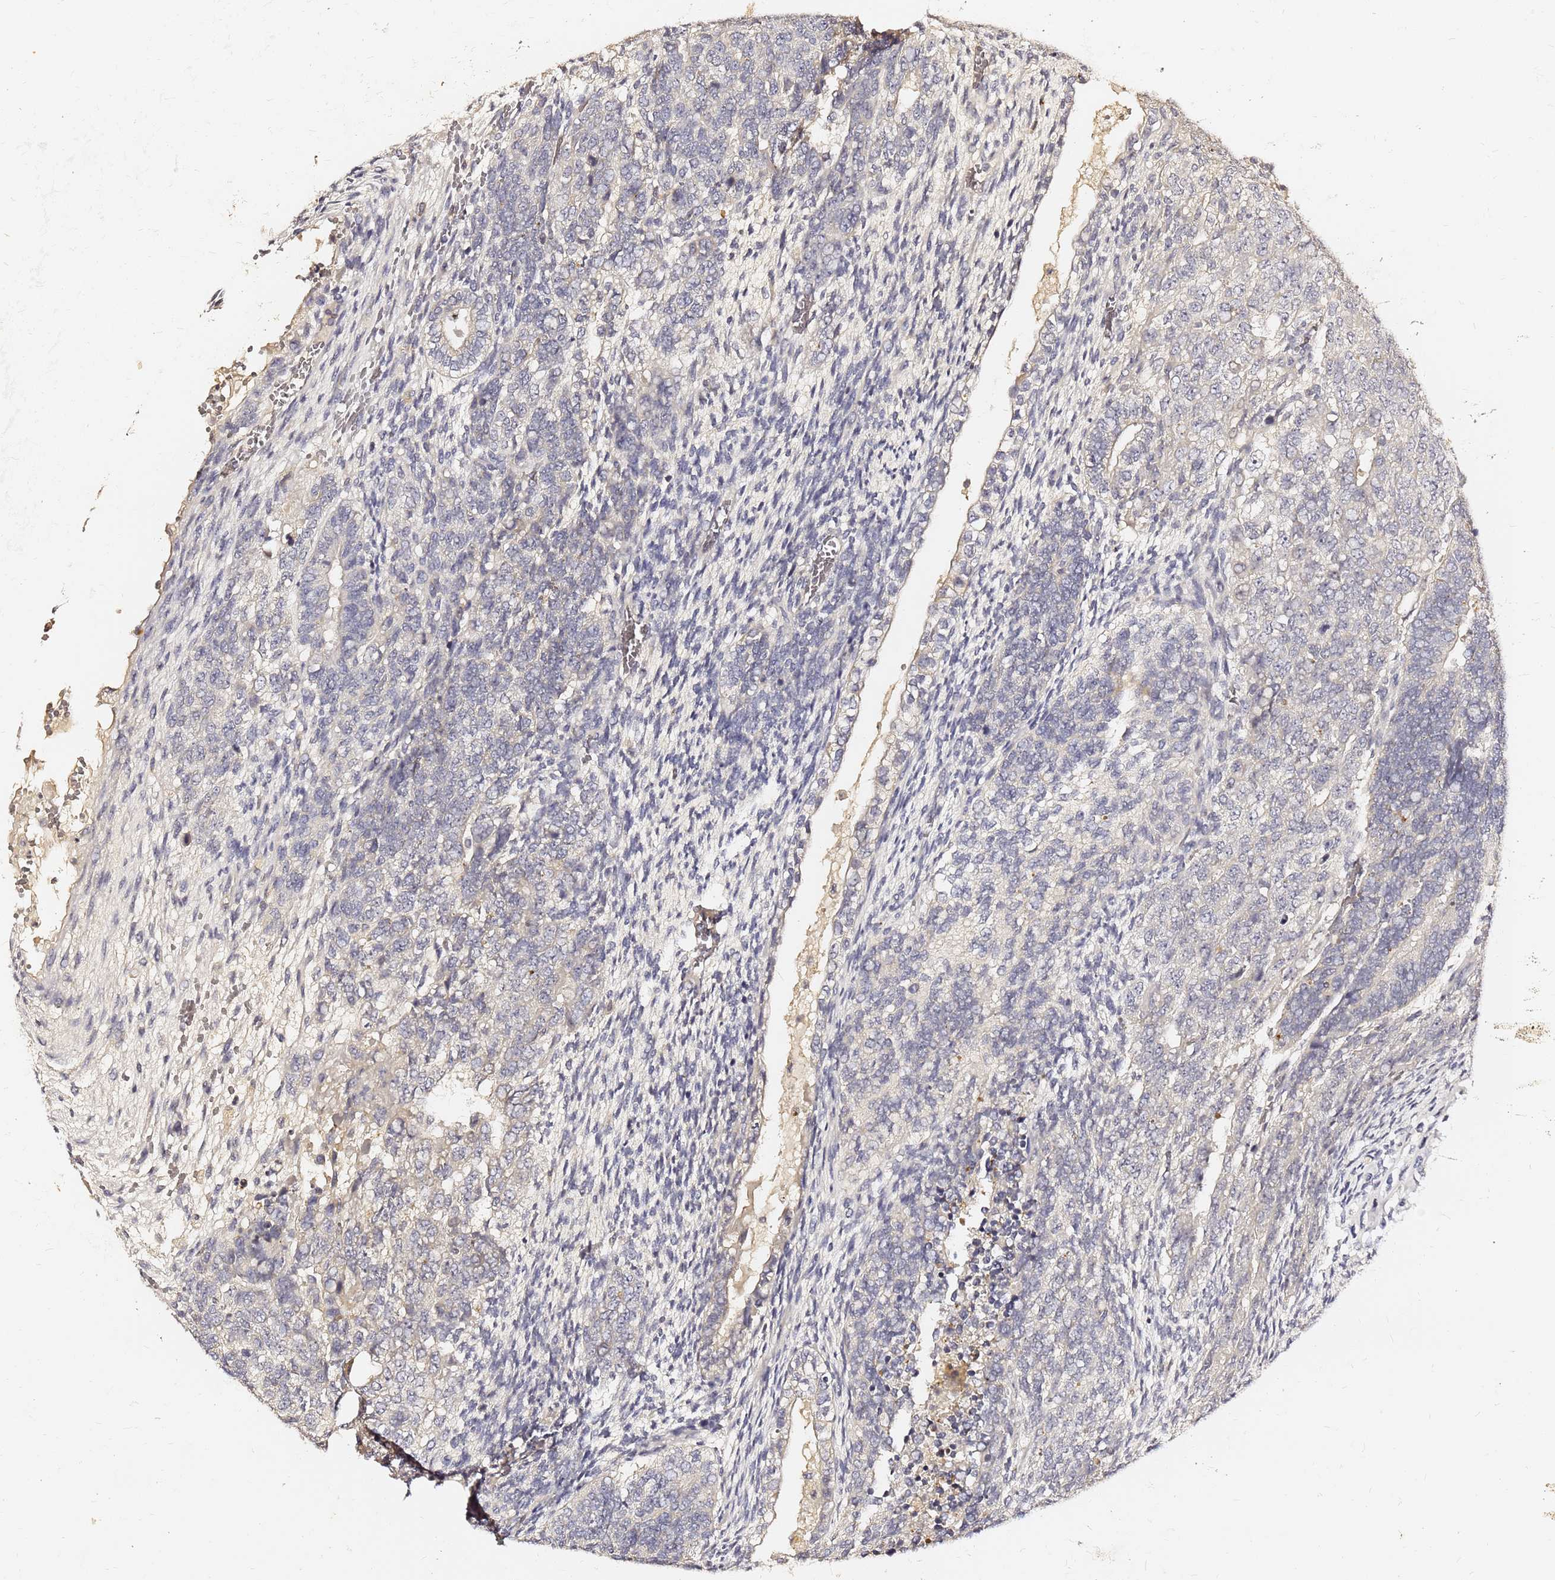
{"staining": {"intensity": "negative", "quantity": "none", "location": "none"}, "tissue": "testis cancer", "cell_type": "Tumor cells", "image_type": "cancer", "snomed": [{"axis": "morphology", "description": "Carcinoma, Embryonal, NOS"}, {"axis": "topography", "description": "Testis"}], "caption": "Micrograph shows no protein expression in tumor cells of embryonal carcinoma (testis) tissue.", "gene": "FAM183A", "patient": {"sex": "male", "age": 23}}